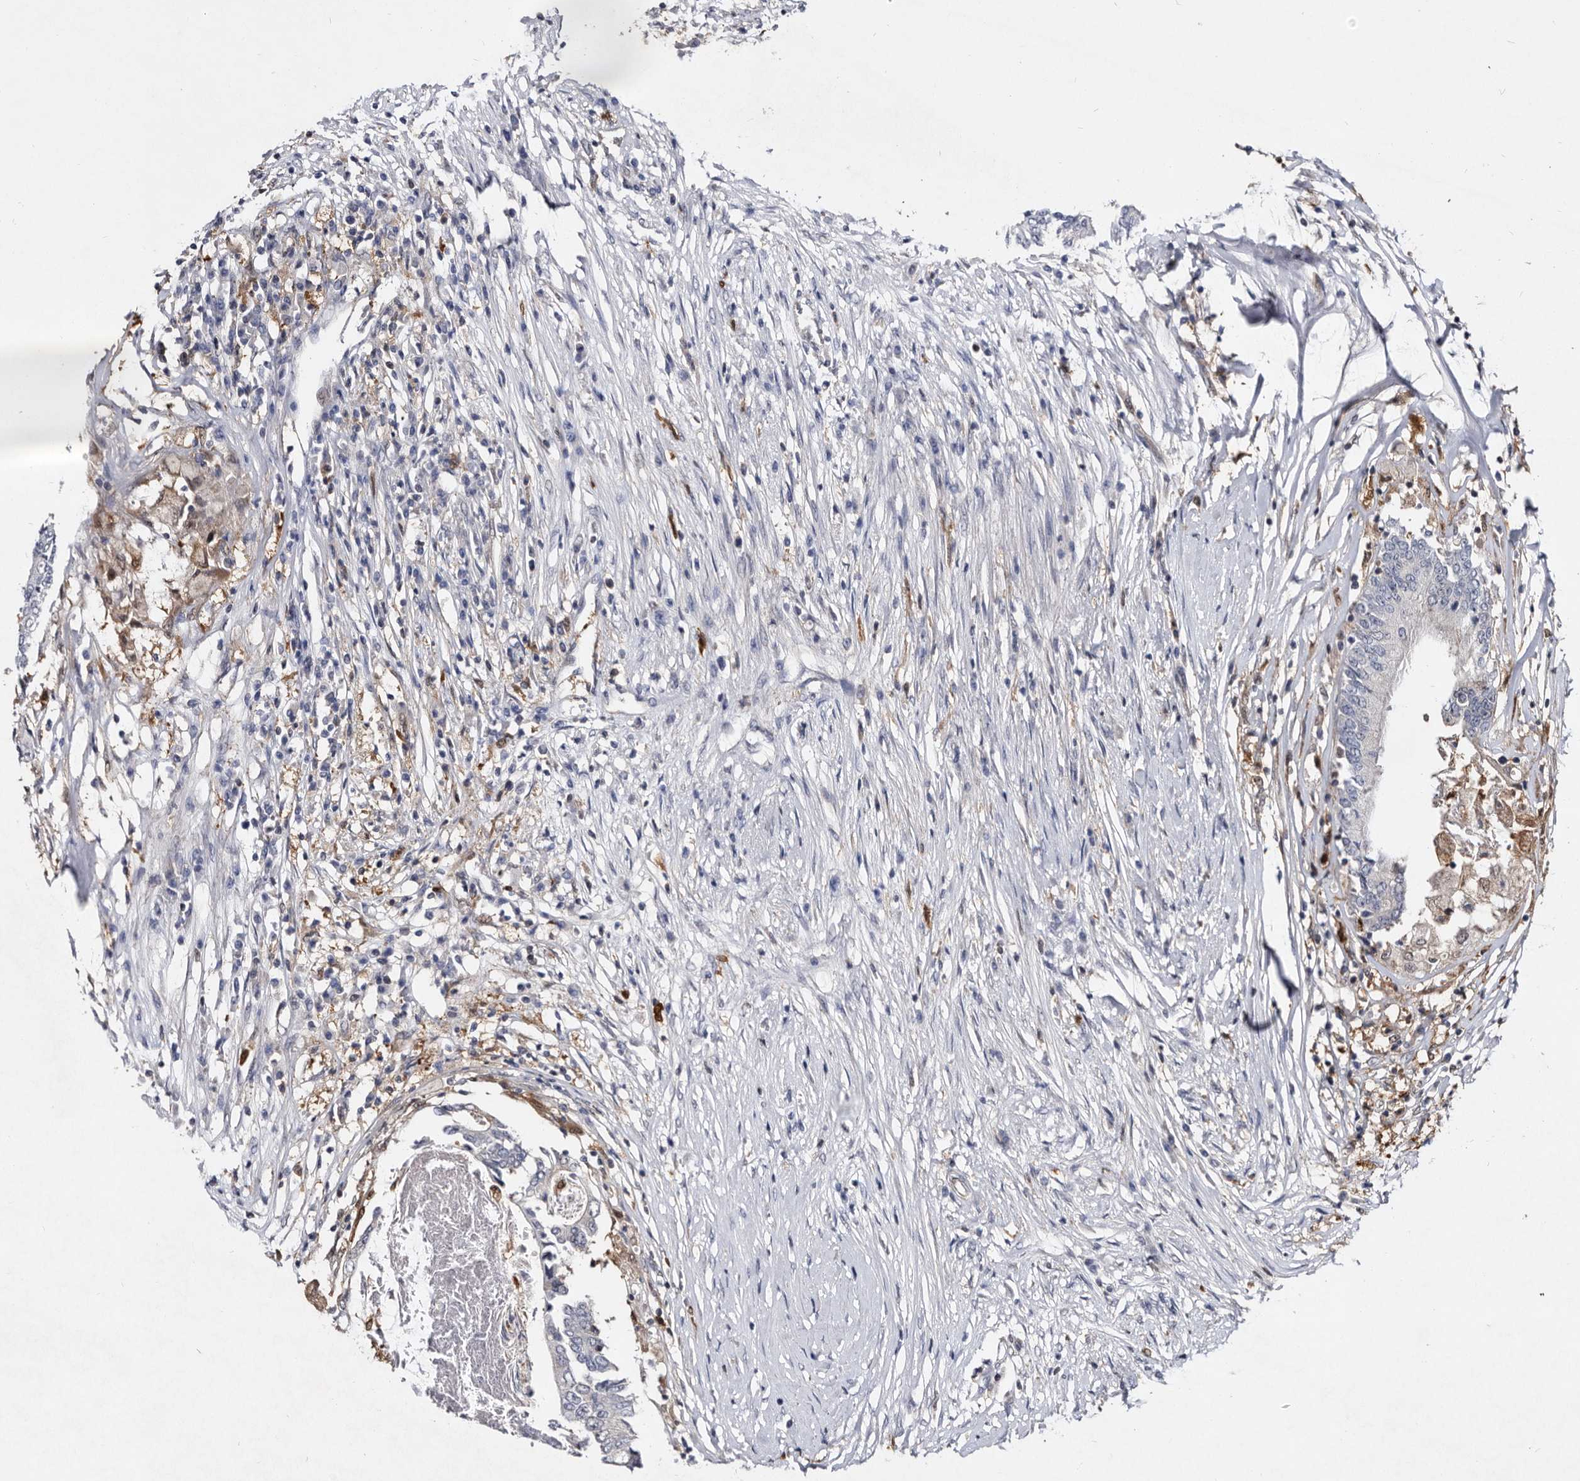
{"staining": {"intensity": "negative", "quantity": "none", "location": "none"}, "tissue": "colorectal cancer", "cell_type": "Tumor cells", "image_type": "cancer", "snomed": [{"axis": "morphology", "description": "Adenocarcinoma, NOS"}, {"axis": "topography", "description": "Rectum"}], "caption": "A histopathology image of colorectal cancer stained for a protein displays no brown staining in tumor cells.", "gene": "SERPINB8", "patient": {"sex": "male", "age": 63}}